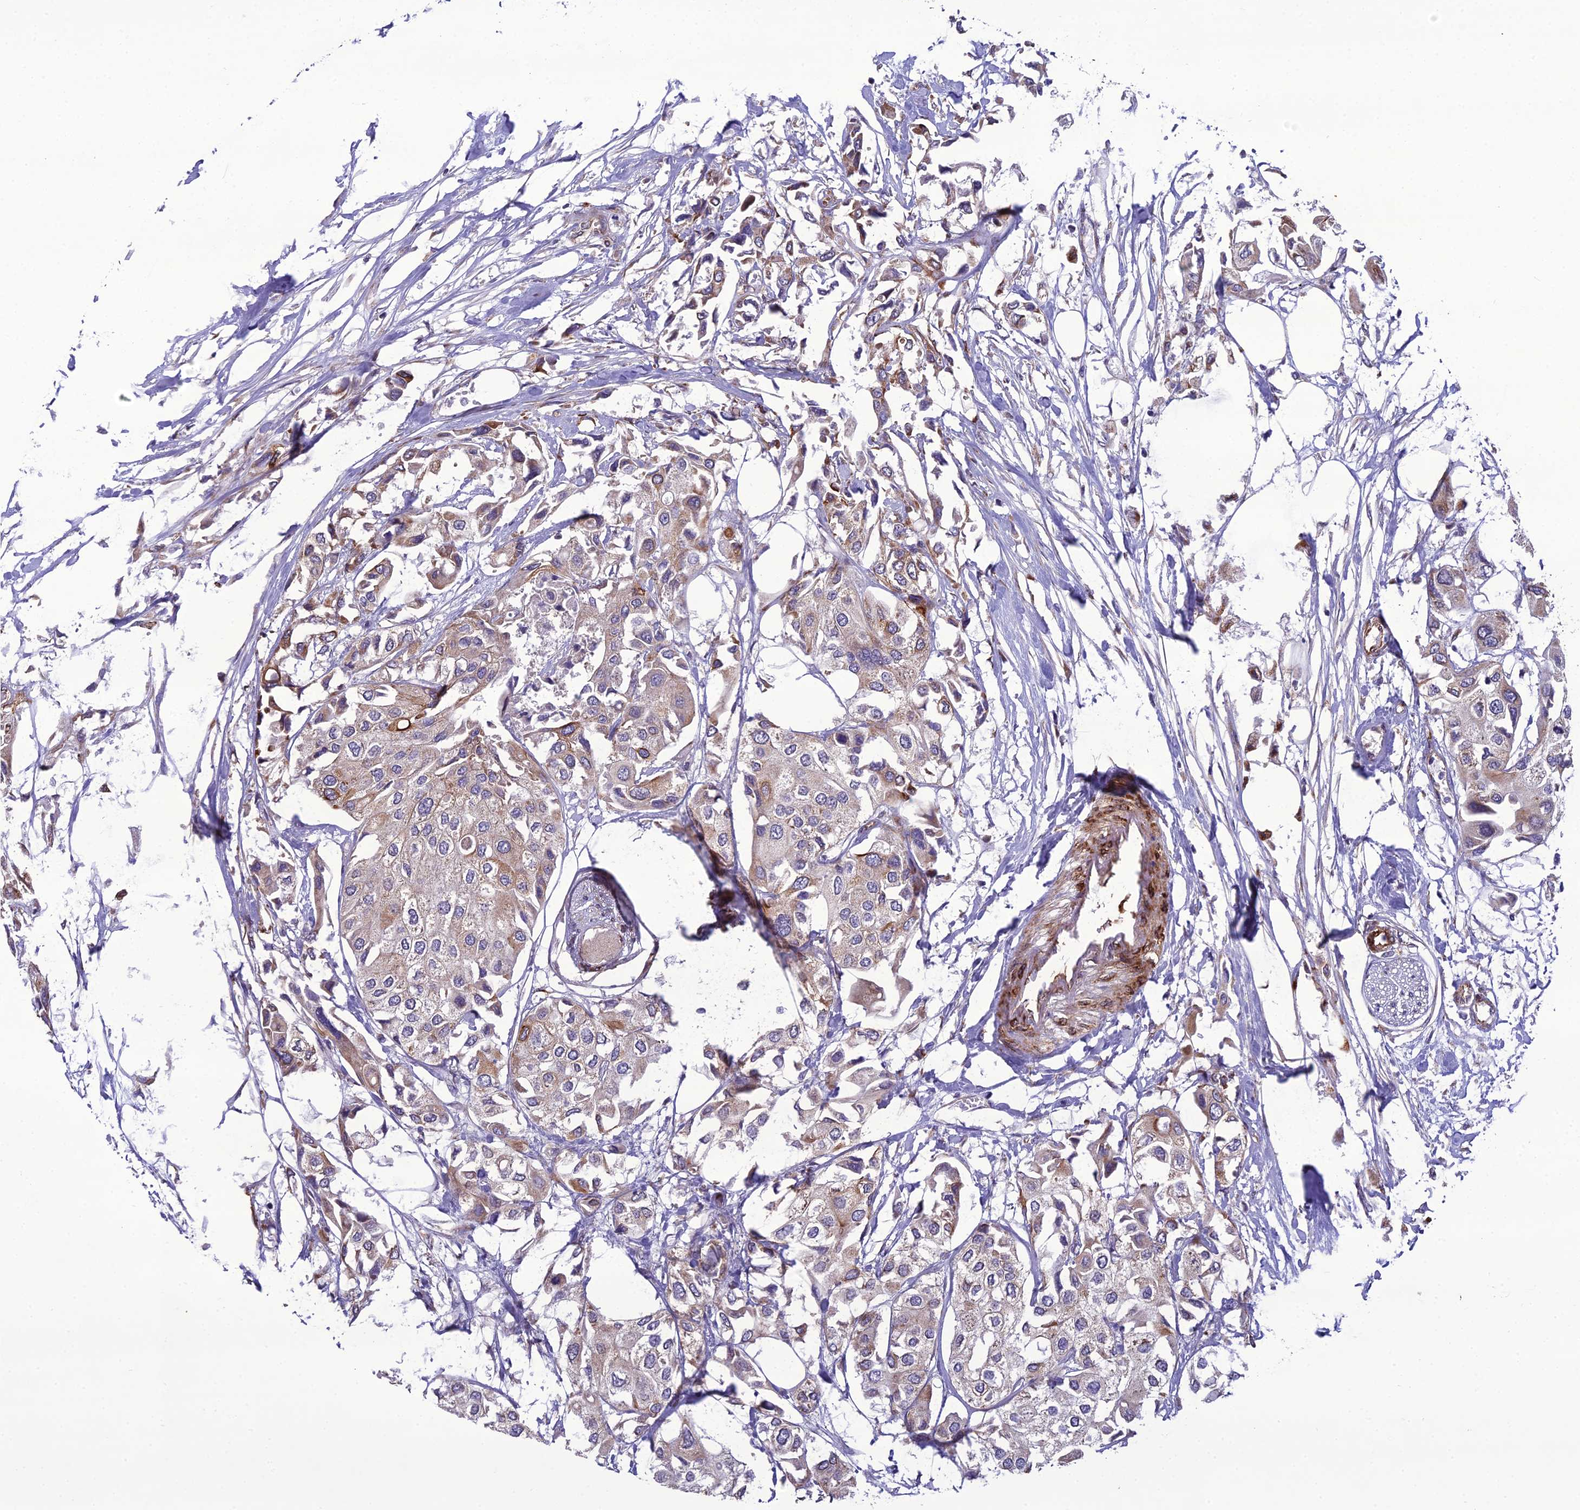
{"staining": {"intensity": "weak", "quantity": "25%-75%", "location": "cytoplasmic/membranous"}, "tissue": "urothelial cancer", "cell_type": "Tumor cells", "image_type": "cancer", "snomed": [{"axis": "morphology", "description": "Urothelial carcinoma, High grade"}, {"axis": "topography", "description": "Urinary bladder"}], "caption": "Urothelial cancer stained with DAB IHC displays low levels of weak cytoplasmic/membranous expression in about 25%-75% of tumor cells.", "gene": "NODAL", "patient": {"sex": "male", "age": 64}}